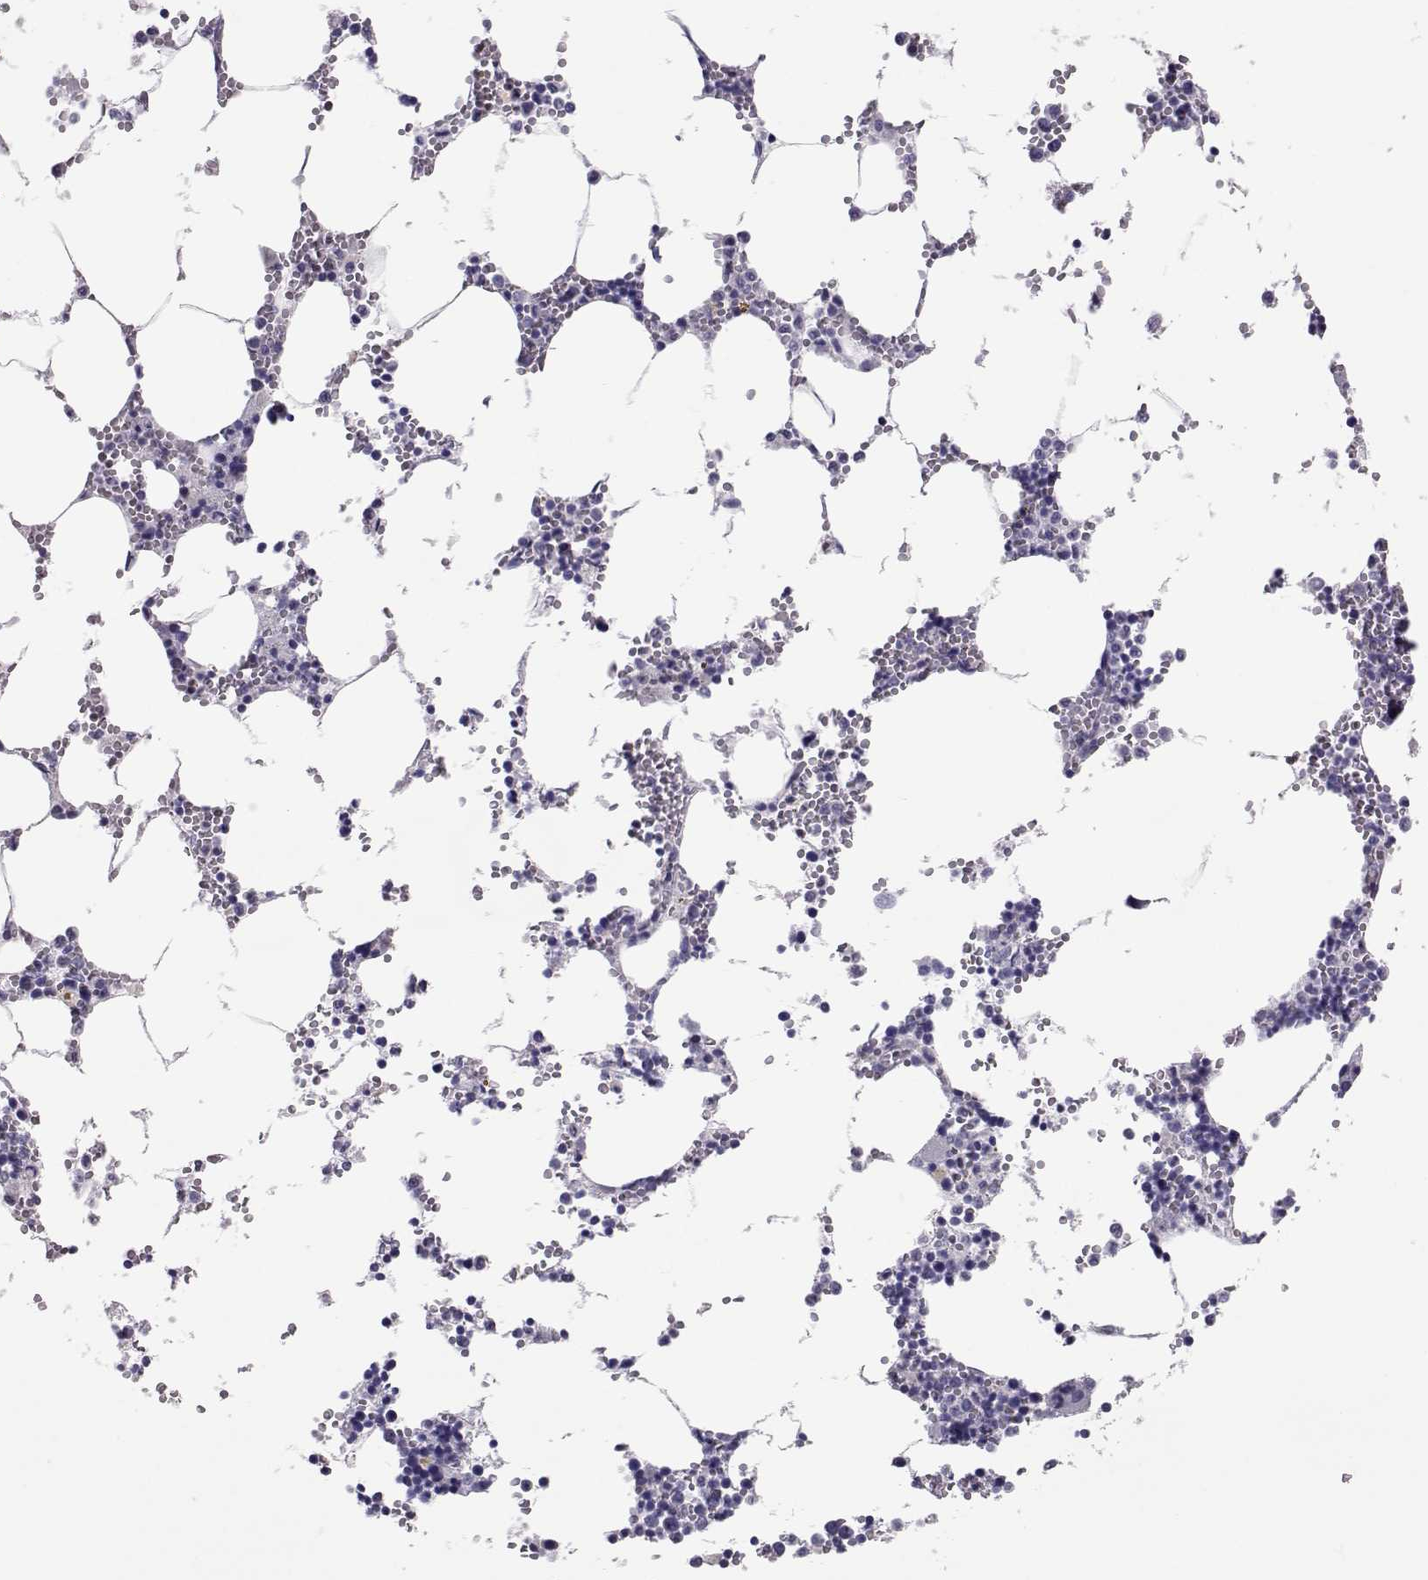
{"staining": {"intensity": "negative", "quantity": "none", "location": "none"}, "tissue": "bone marrow", "cell_type": "Hematopoietic cells", "image_type": "normal", "snomed": [{"axis": "morphology", "description": "Normal tissue, NOS"}, {"axis": "topography", "description": "Bone marrow"}], "caption": "Immunohistochemical staining of normal human bone marrow shows no significant staining in hematopoietic cells. Brightfield microscopy of immunohistochemistry (IHC) stained with DAB (3,3'-diaminobenzidine) (brown) and hematoxylin (blue), captured at high magnification.", "gene": "PMCH", "patient": {"sex": "male", "age": 54}}